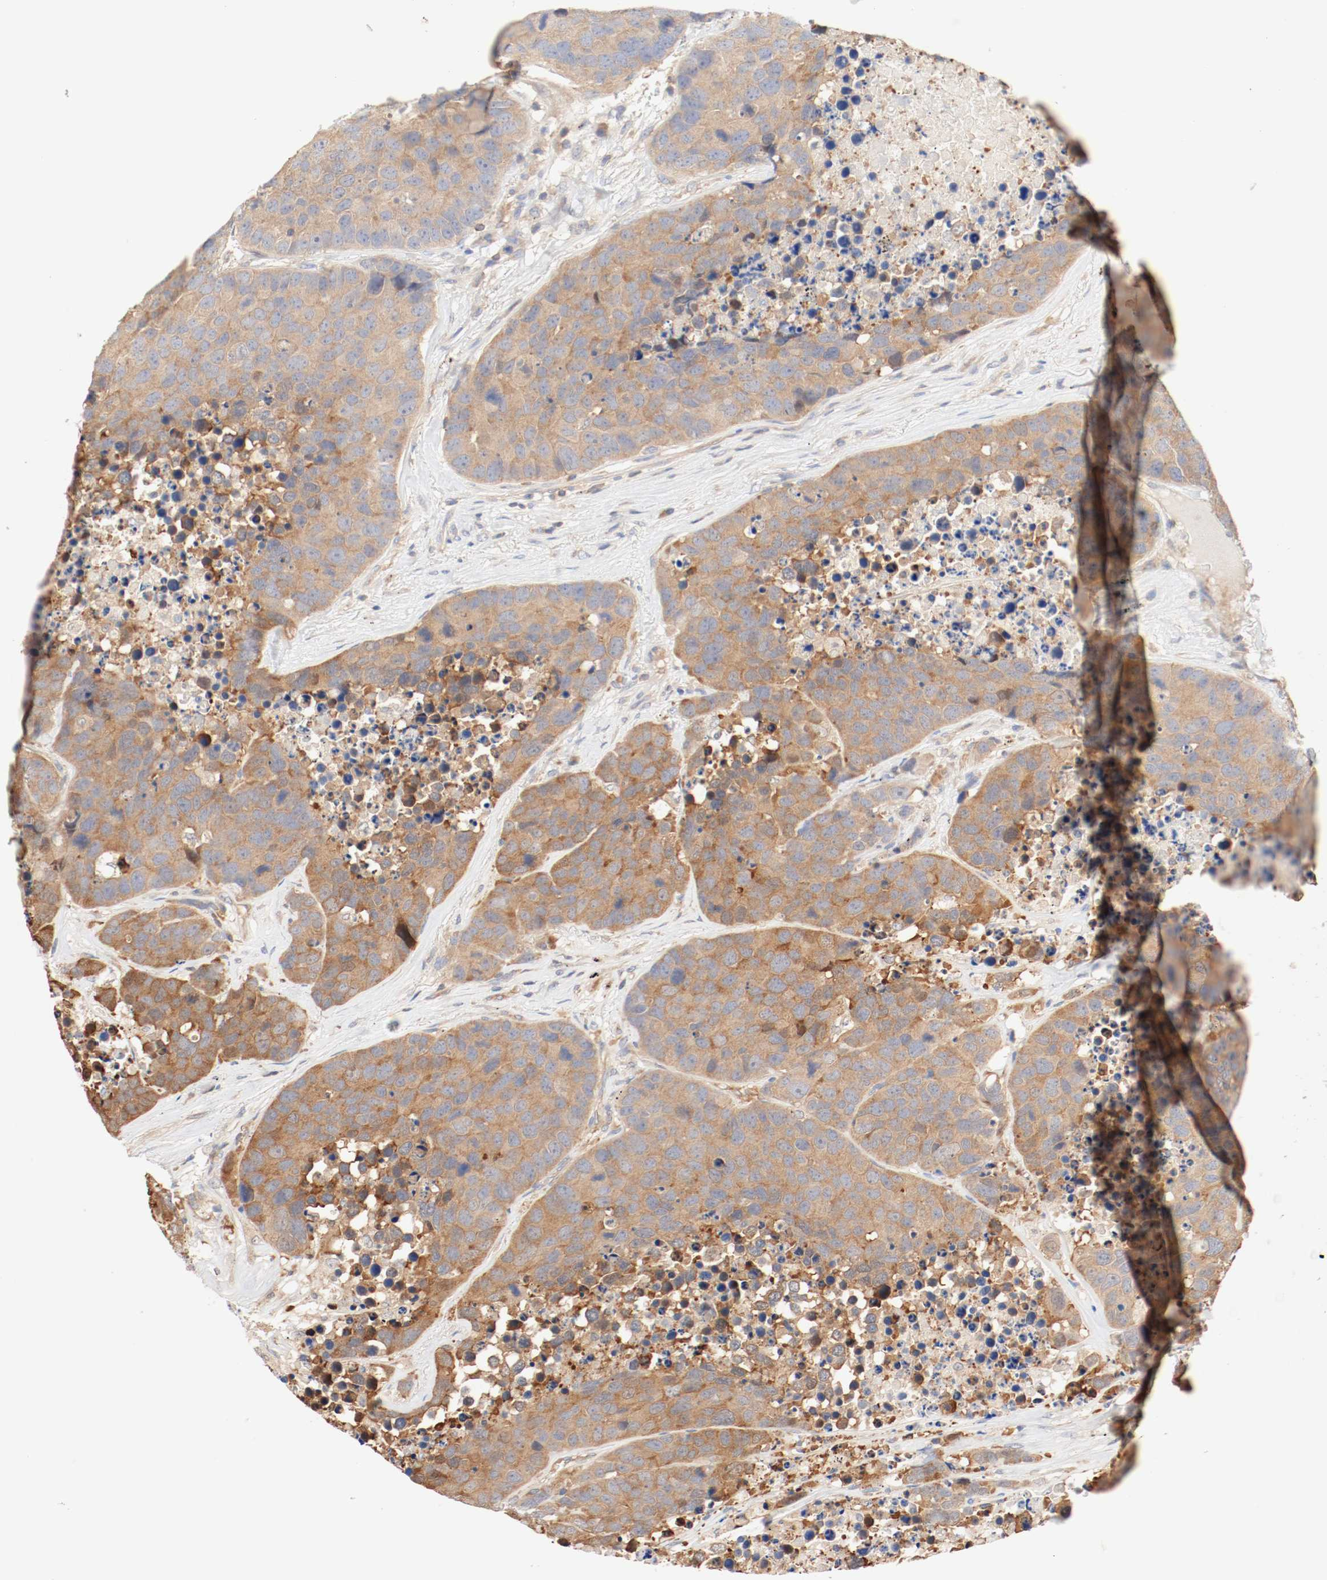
{"staining": {"intensity": "moderate", "quantity": ">75%", "location": "cytoplasmic/membranous"}, "tissue": "carcinoid", "cell_type": "Tumor cells", "image_type": "cancer", "snomed": [{"axis": "morphology", "description": "Carcinoid, malignant, NOS"}, {"axis": "topography", "description": "Lung"}], "caption": "Protein positivity by IHC exhibits moderate cytoplasmic/membranous expression in approximately >75% of tumor cells in malignant carcinoid. (DAB (3,3'-diaminobenzidine) = brown stain, brightfield microscopy at high magnification).", "gene": "GIT1", "patient": {"sex": "male", "age": 60}}